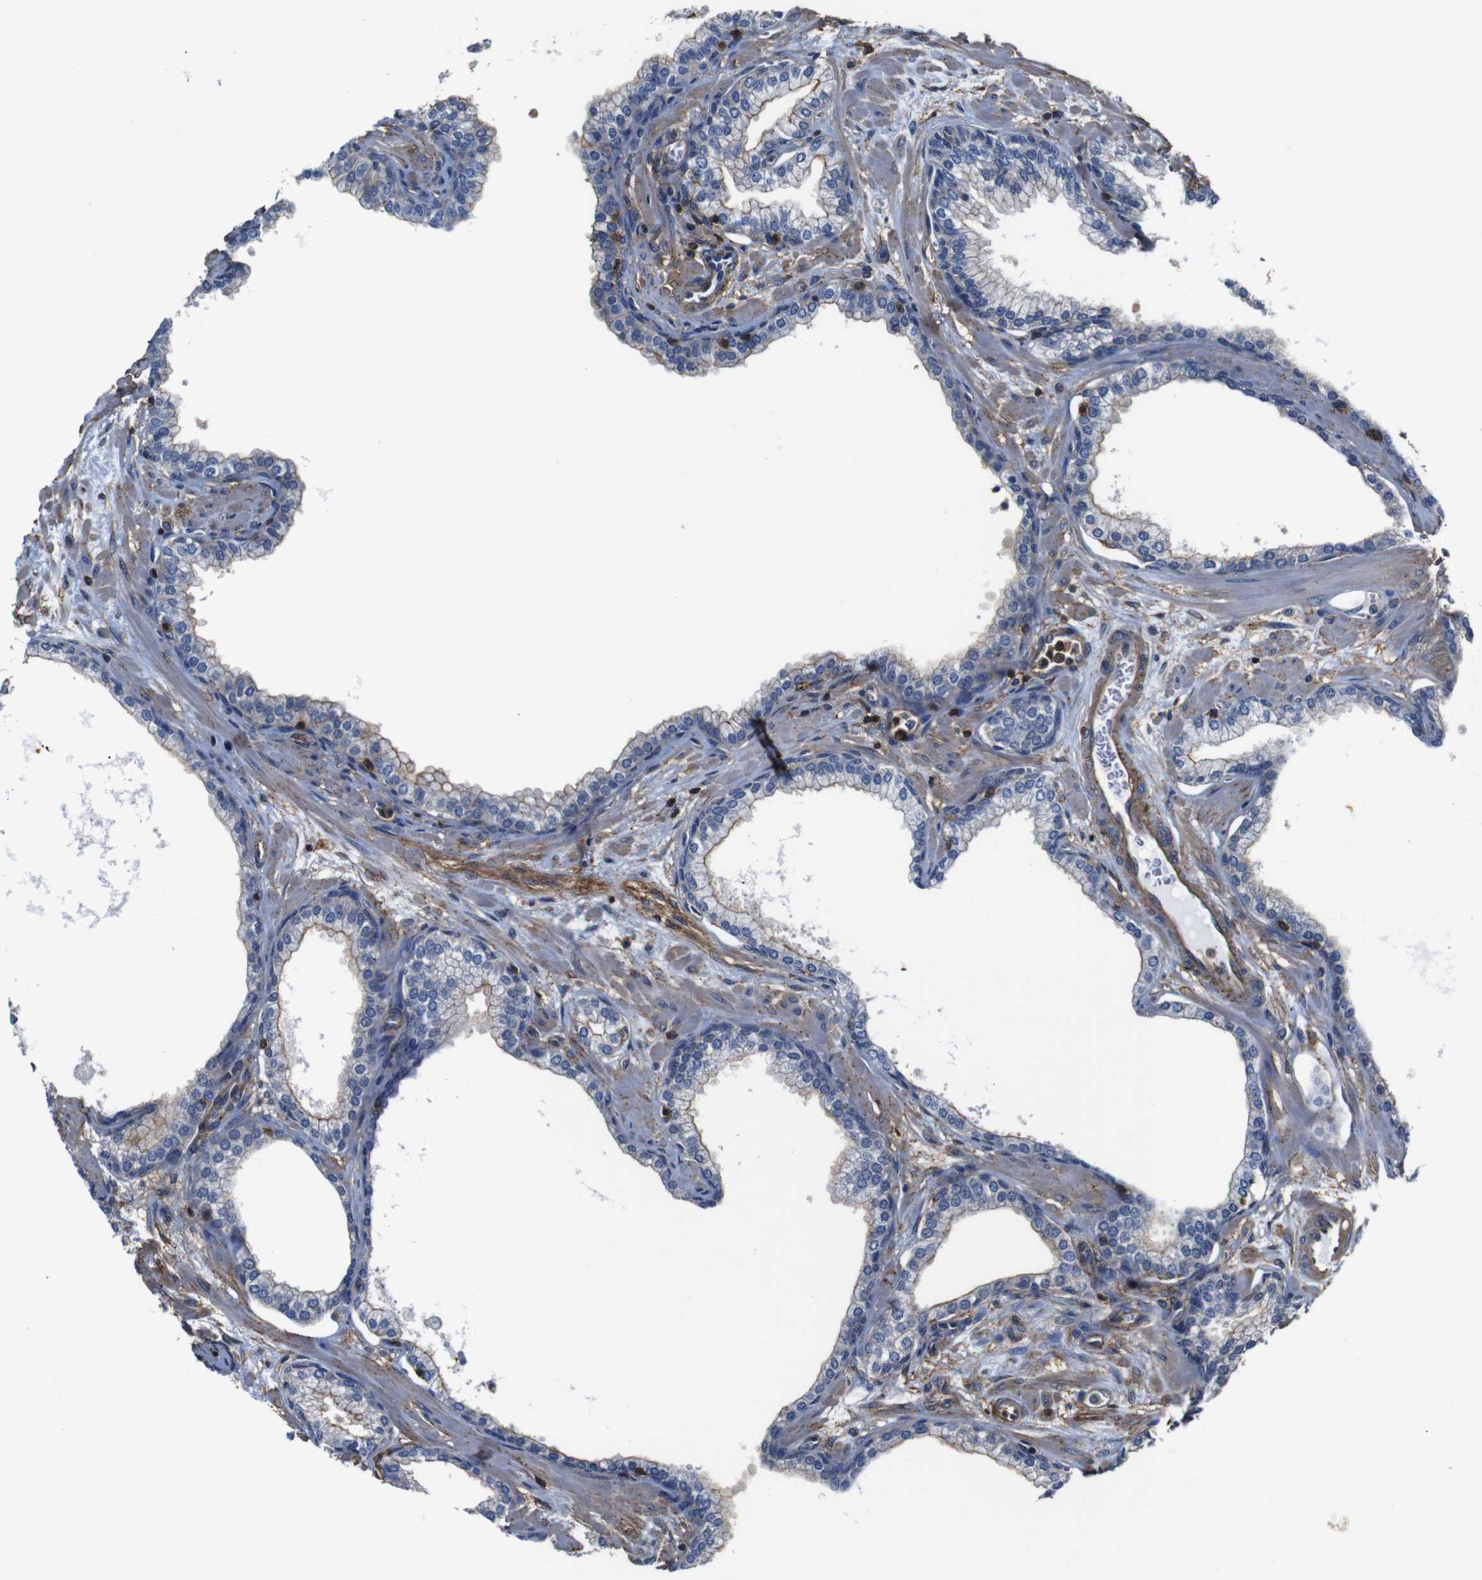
{"staining": {"intensity": "negative", "quantity": "none", "location": "none"}, "tissue": "prostate", "cell_type": "Glandular cells", "image_type": "normal", "snomed": [{"axis": "morphology", "description": "Normal tissue, NOS"}, {"axis": "morphology", "description": "Urothelial carcinoma, Low grade"}, {"axis": "topography", "description": "Urinary bladder"}, {"axis": "topography", "description": "Prostate"}], "caption": "Immunohistochemistry (IHC) of unremarkable human prostate displays no staining in glandular cells. (Immunohistochemistry, brightfield microscopy, high magnification).", "gene": "PI4KA", "patient": {"sex": "male", "age": 60}}